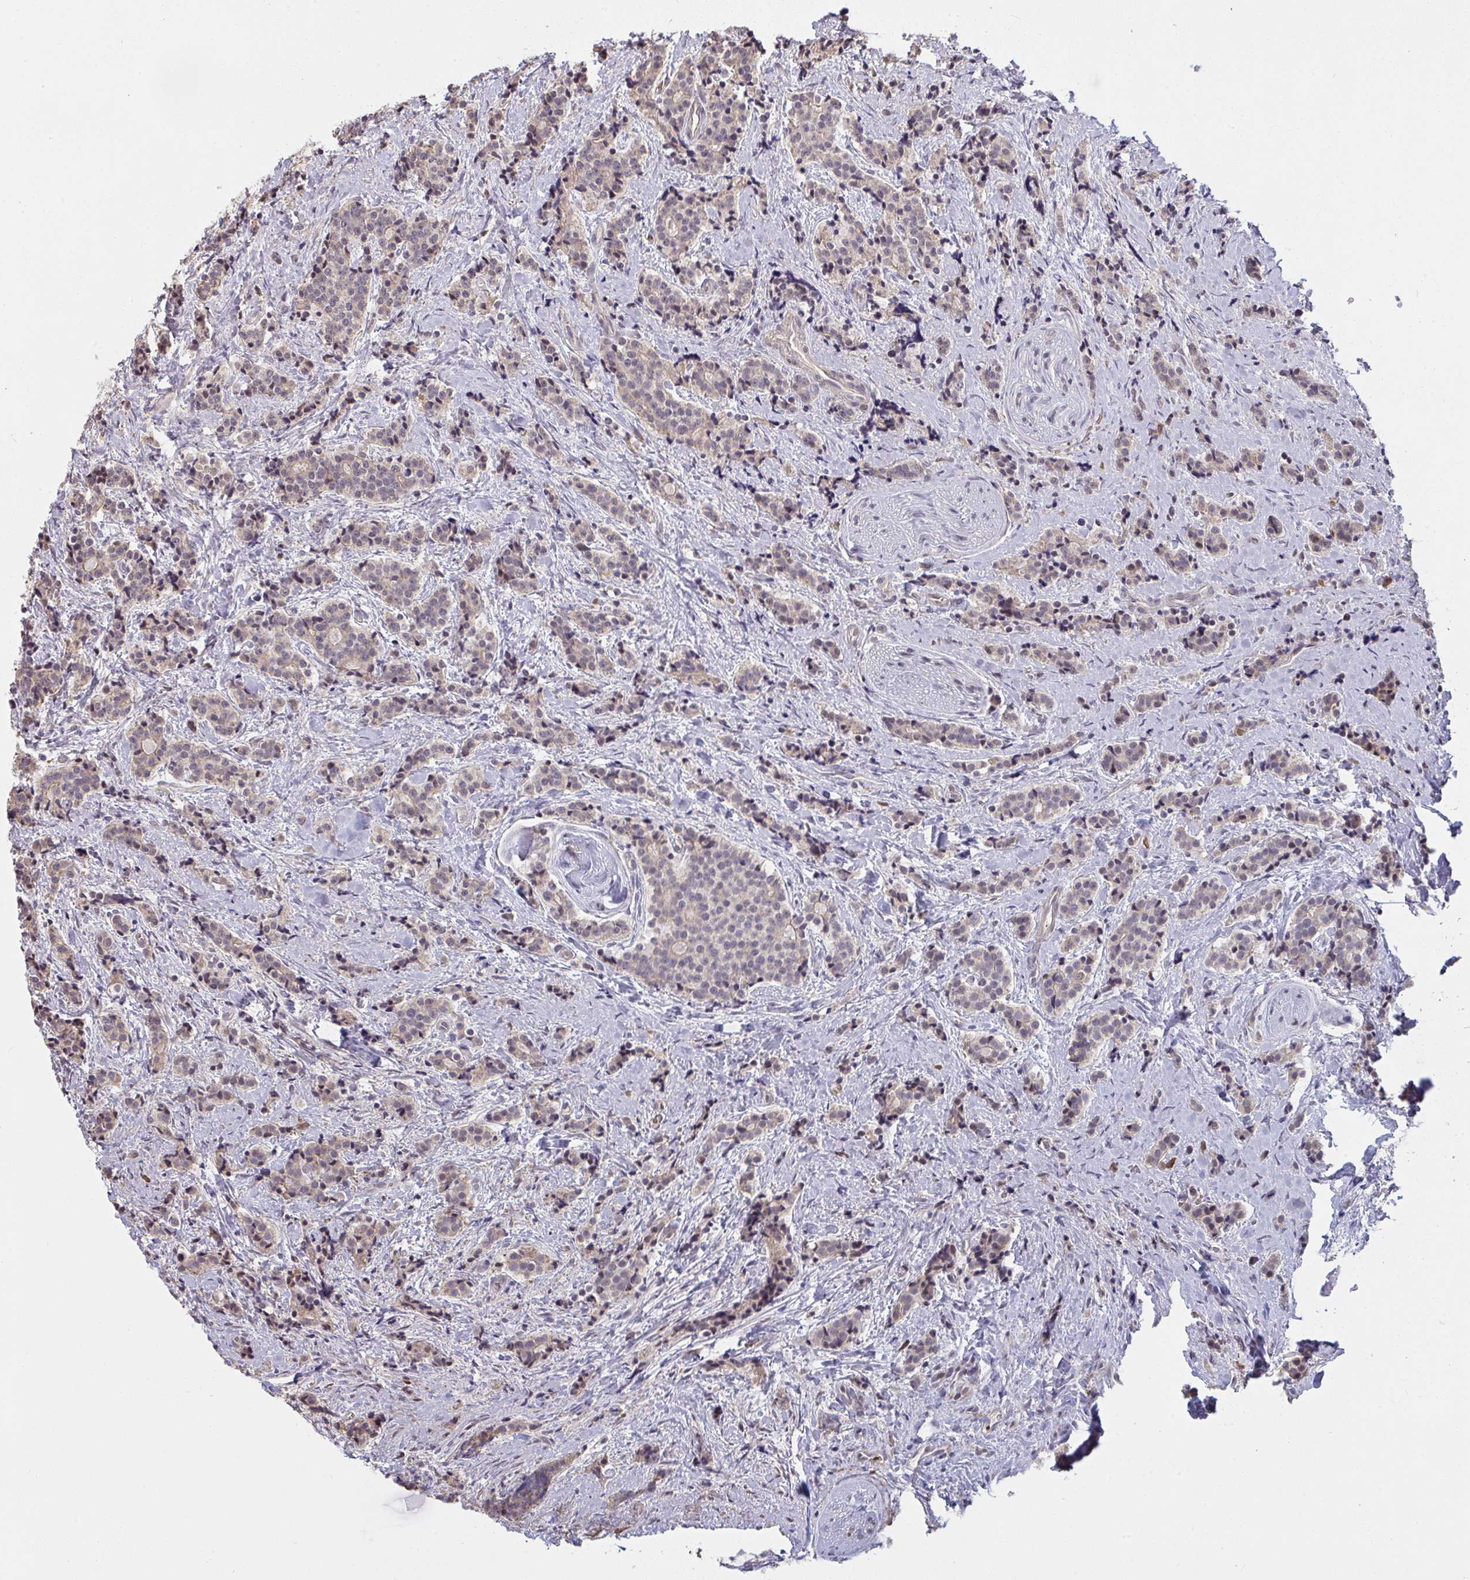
{"staining": {"intensity": "weak", "quantity": "<25%", "location": "cytoplasmic/membranous"}, "tissue": "carcinoid", "cell_type": "Tumor cells", "image_type": "cancer", "snomed": [{"axis": "morphology", "description": "Carcinoid, malignant, NOS"}, {"axis": "topography", "description": "Small intestine"}], "caption": "Carcinoid was stained to show a protein in brown. There is no significant positivity in tumor cells.", "gene": "SAP30", "patient": {"sex": "female", "age": 73}}